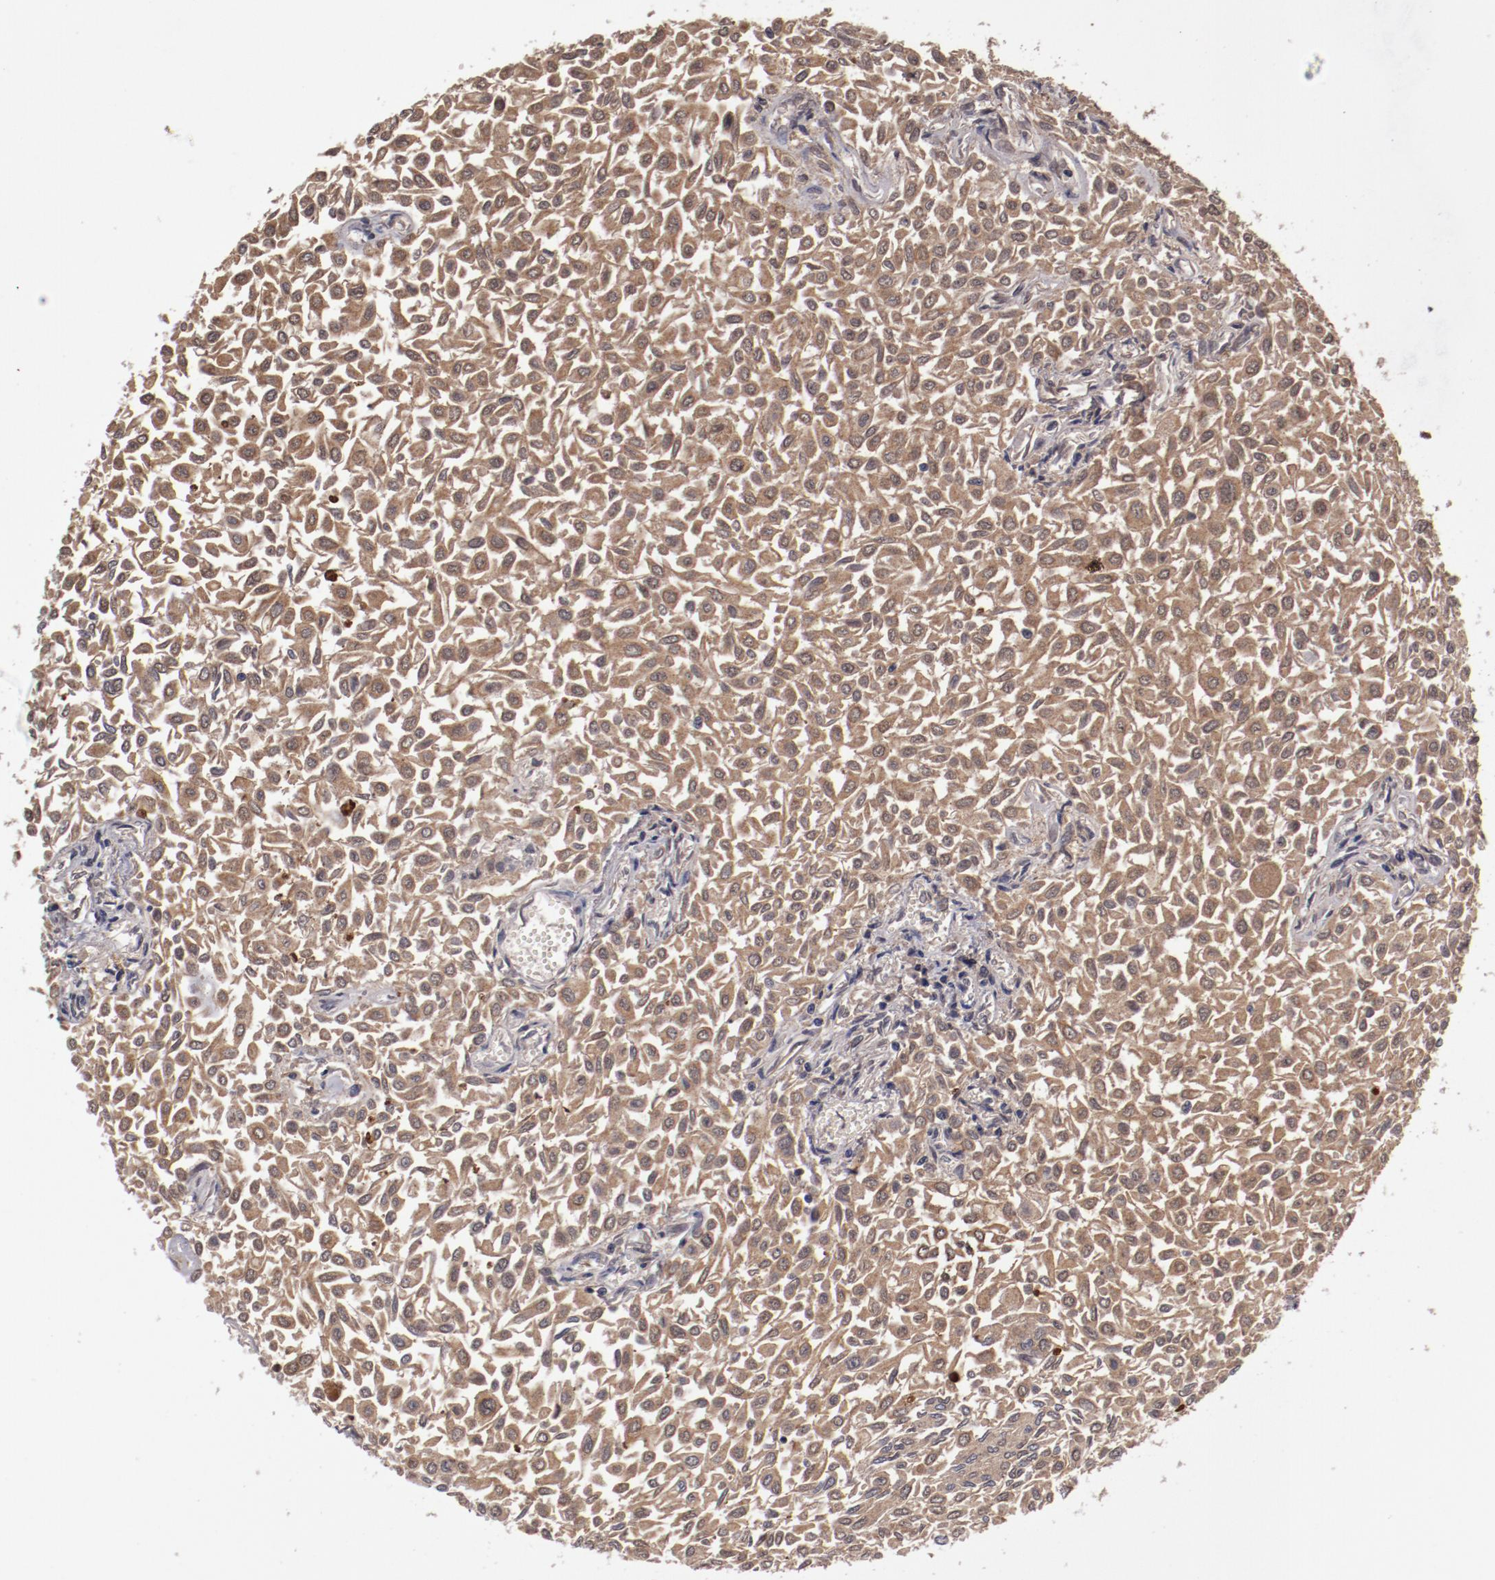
{"staining": {"intensity": "moderate", "quantity": ">75%", "location": "cytoplasmic/membranous"}, "tissue": "urothelial cancer", "cell_type": "Tumor cells", "image_type": "cancer", "snomed": [{"axis": "morphology", "description": "Urothelial carcinoma, Low grade"}, {"axis": "topography", "description": "Urinary bladder"}], "caption": "Immunohistochemistry (DAB) staining of human urothelial cancer displays moderate cytoplasmic/membranous protein positivity in approximately >75% of tumor cells.", "gene": "CP", "patient": {"sex": "male", "age": 64}}